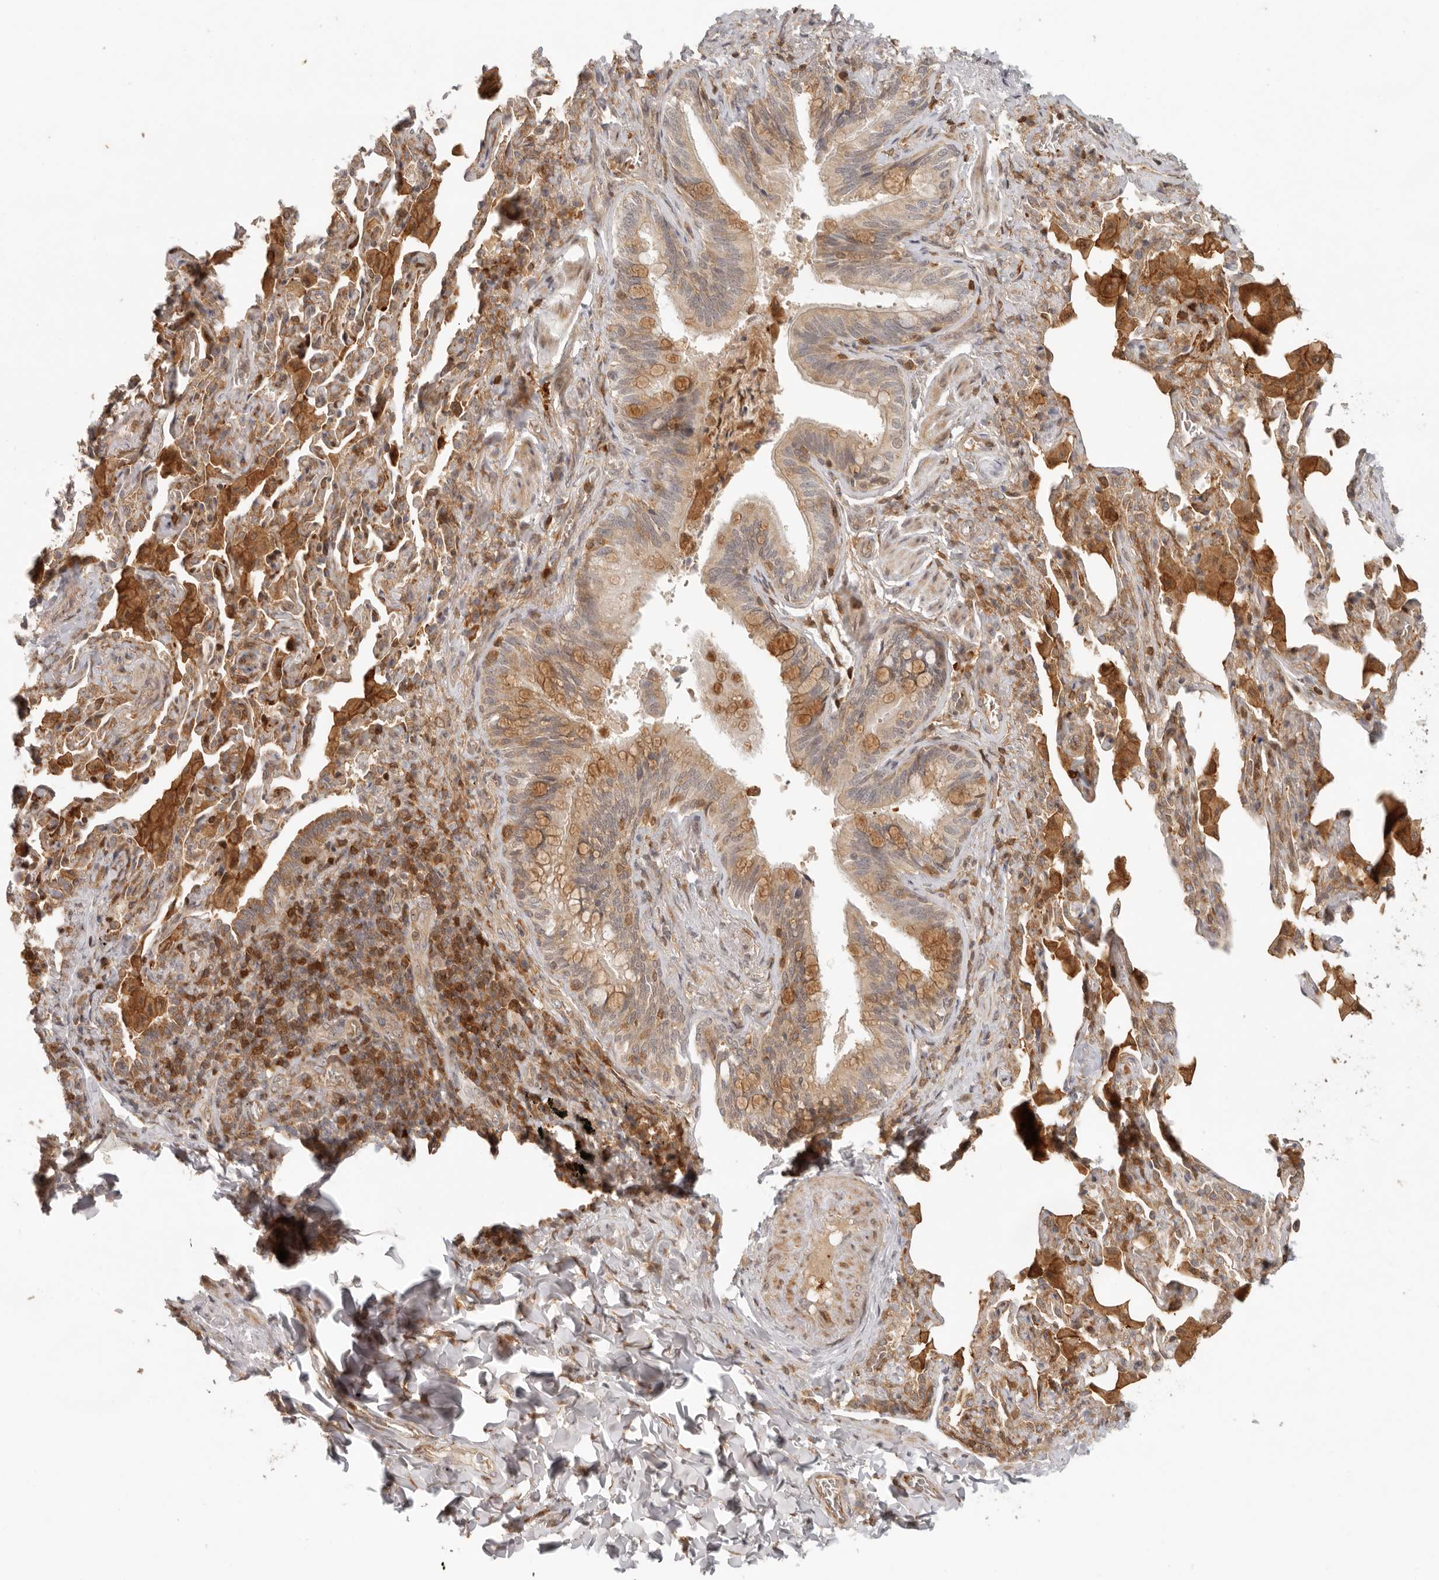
{"staining": {"intensity": "moderate", "quantity": ">75%", "location": "cytoplasmic/membranous,nuclear"}, "tissue": "bronchus", "cell_type": "Respiratory epithelial cells", "image_type": "normal", "snomed": [{"axis": "morphology", "description": "Normal tissue, NOS"}, {"axis": "morphology", "description": "Inflammation, NOS"}, {"axis": "topography", "description": "Lung"}], "caption": "Immunohistochemistry (IHC) of benign human bronchus reveals medium levels of moderate cytoplasmic/membranous,nuclear expression in approximately >75% of respiratory epithelial cells.", "gene": "AHDC1", "patient": {"sex": "female", "age": 46}}